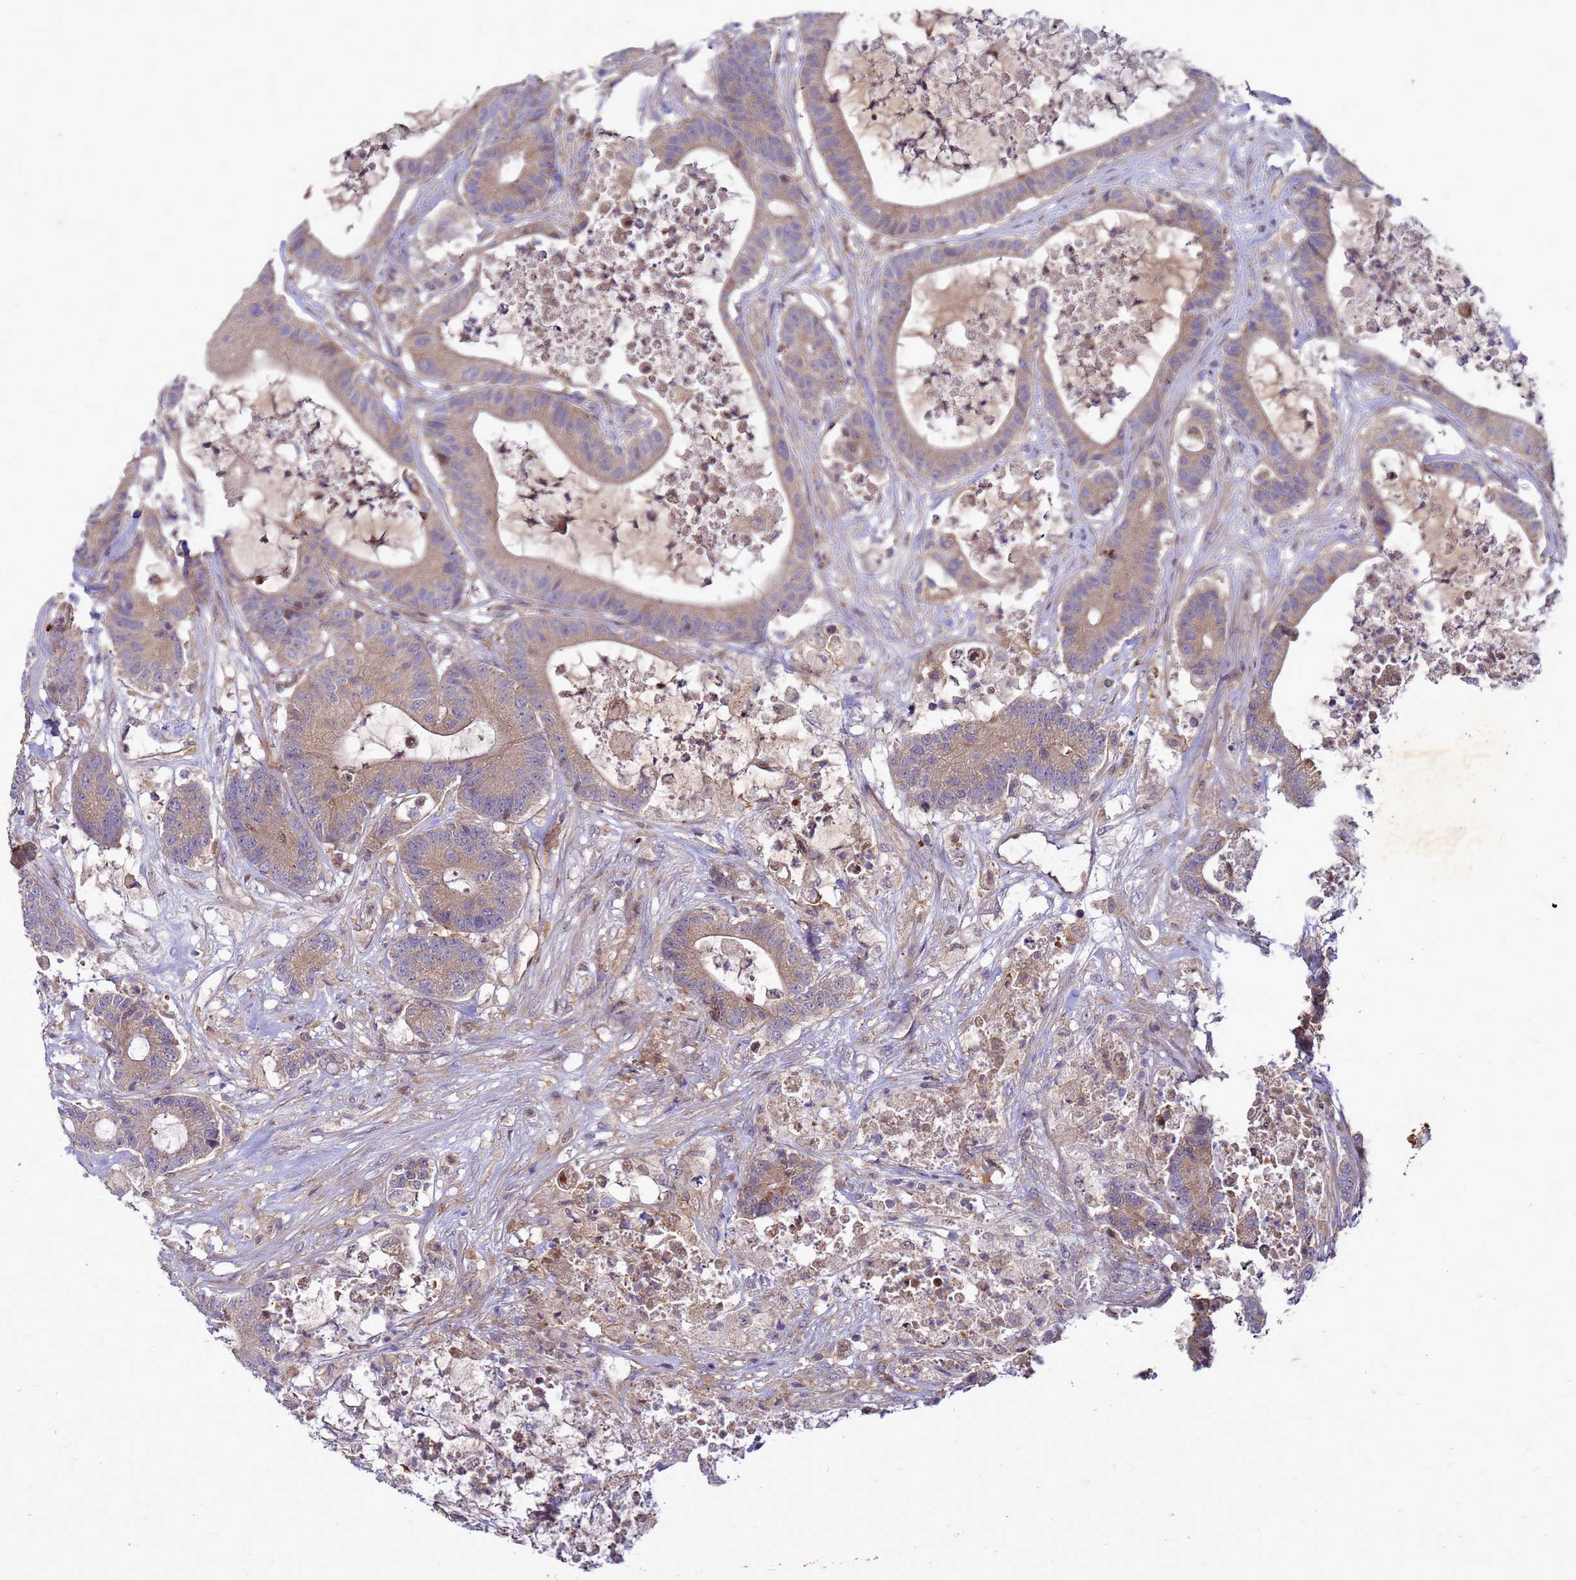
{"staining": {"intensity": "moderate", "quantity": ">75%", "location": "cytoplasmic/membranous"}, "tissue": "colorectal cancer", "cell_type": "Tumor cells", "image_type": "cancer", "snomed": [{"axis": "morphology", "description": "Adenocarcinoma, NOS"}, {"axis": "topography", "description": "Colon"}], "caption": "Immunohistochemistry (IHC) staining of colorectal adenocarcinoma, which shows medium levels of moderate cytoplasmic/membranous staining in about >75% of tumor cells indicating moderate cytoplasmic/membranous protein expression. The staining was performed using DAB (3,3'-diaminobenzidine) (brown) for protein detection and nuclei were counterstained in hematoxylin (blue).", "gene": "RNF215", "patient": {"sex": "female", "age": 84}}